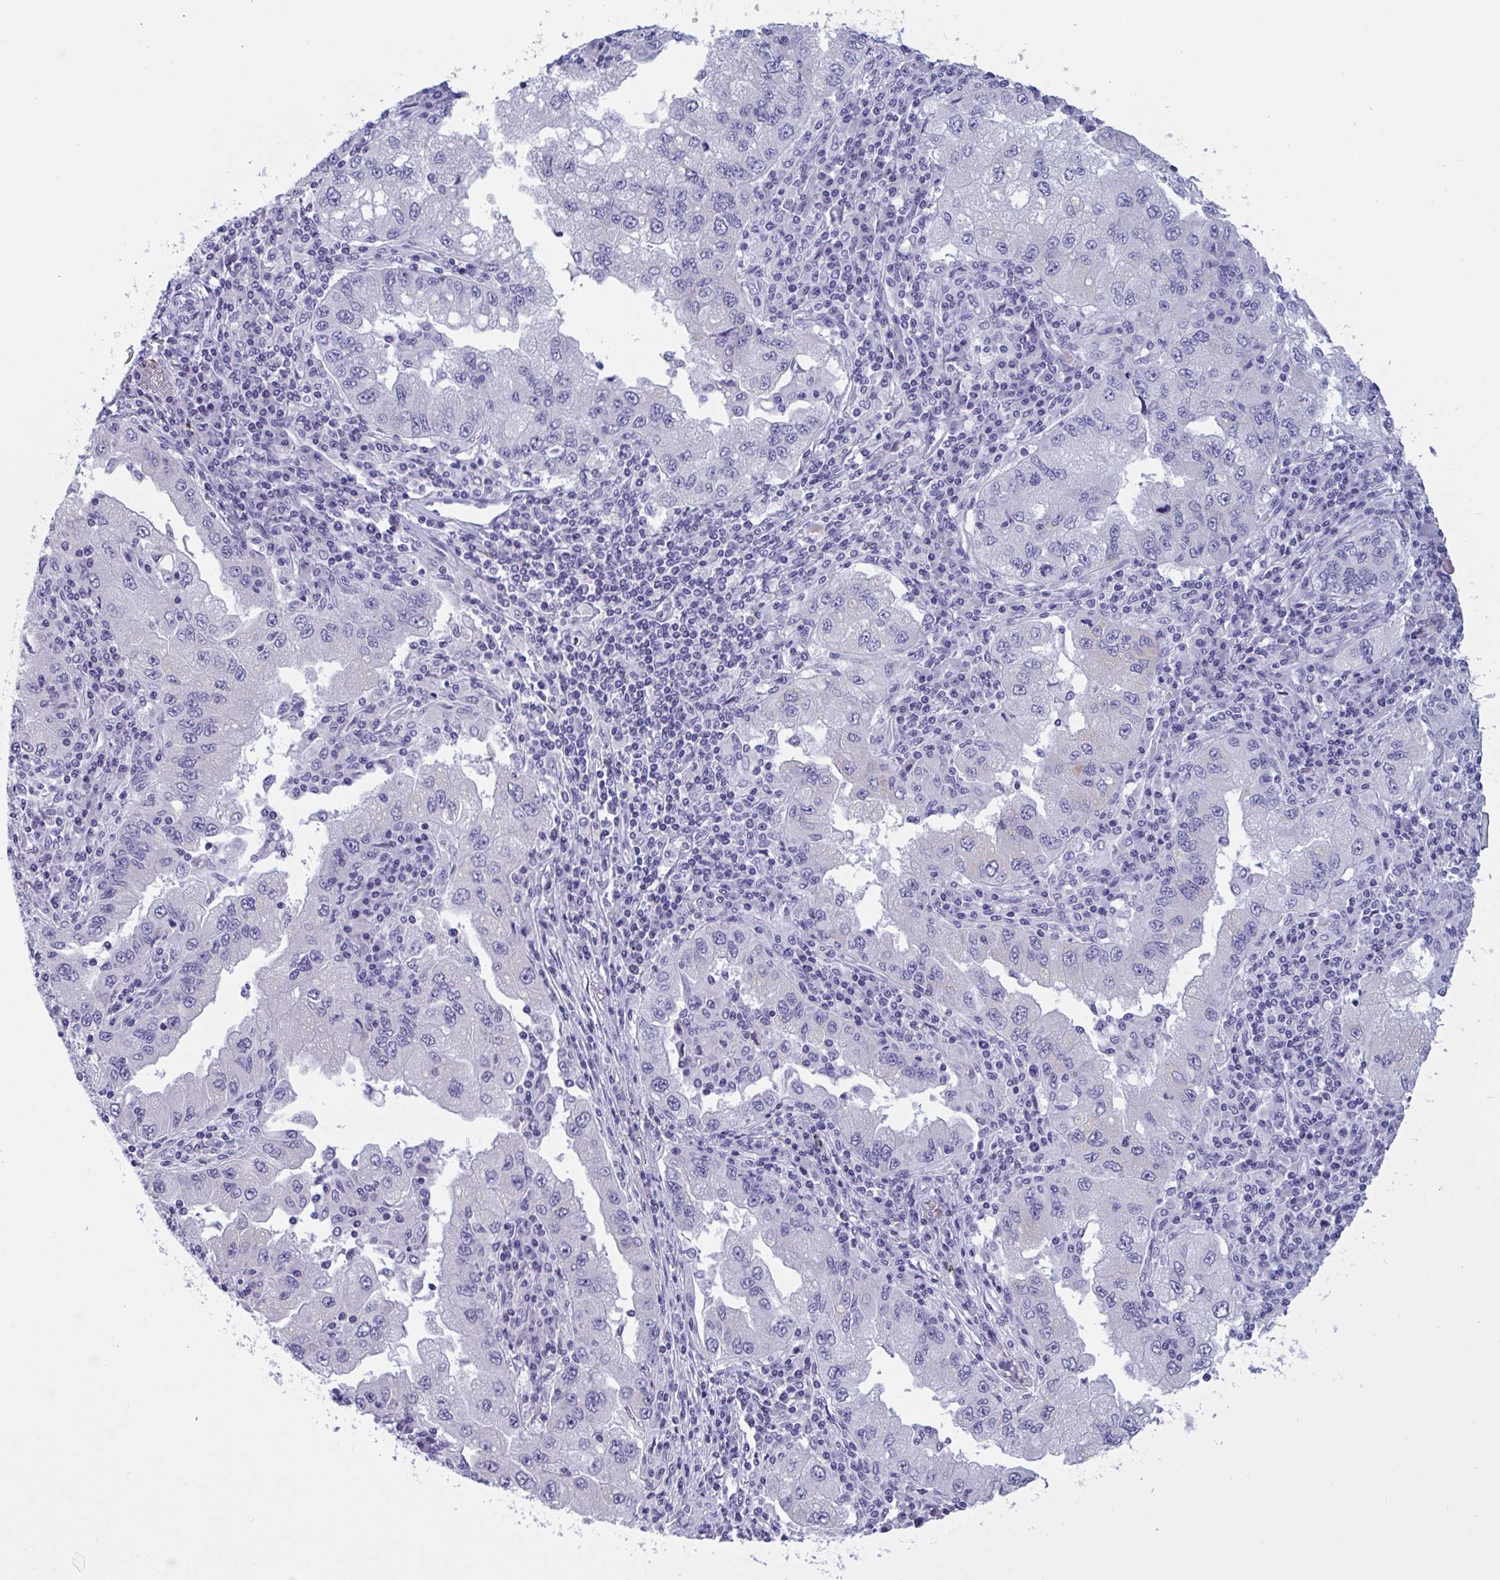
{"staining": {"intensity": "negative", "quantity": "none", "location": "none"}, "tissue": "lung cancer", "cell_type": "Tumor cells", "image_type": "cancer", "snomed": [{"axis": "morphology", "description": "Adenocarcinoma, NOS"}, {"axis": "morphology", "description": "Adenocarcinoma primary or metastatic"}, {"axis": "topography", "description": "Lung"}], "caption": "The immunohistochemistry photomicrograph has no significant positivity in tumor cells of lung adenocarcinoma tissue.", "gene": "OXLD1", "patient": {"sex": "male", "age": 74}}